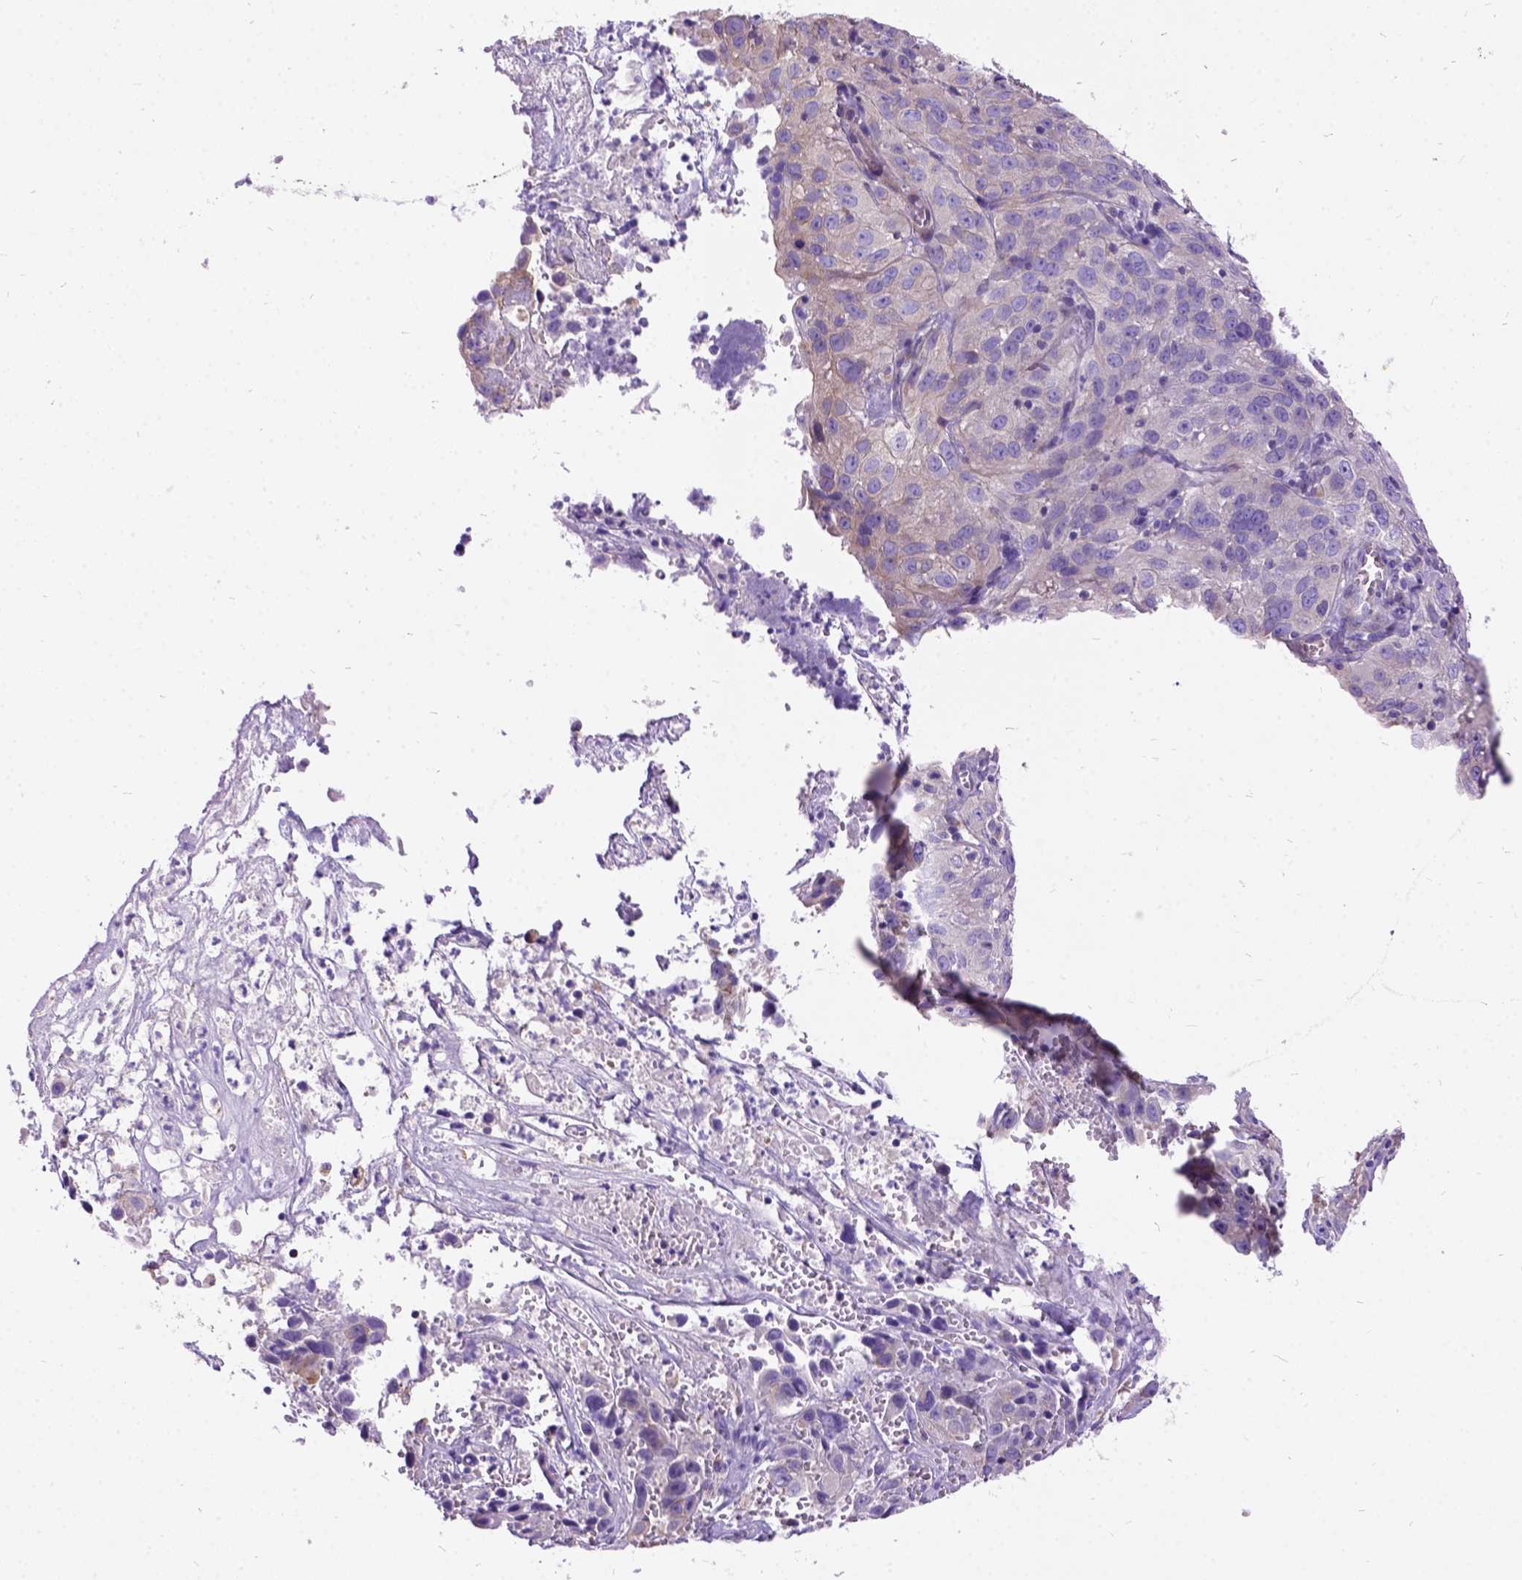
{"staining": {"intensity": "negative", "quantity": "none", "location": "none"}, "tissue": "cervical cancer", "cell_type": "Tumor cells", "image_type": "cancer", "snomed": [{"axis": "morphology", "description": "Squamous cell carcinoma, NOS"}, {"axis": "topography", "description": "Cervix"}], "caption": "This is an immunohistochemistry (IHC) micrograph of squamous cell carcinoma (cervical). There is no expression in tumor cells.", "gene": "CFAP54", "patient": {"sex": "female", "age": 32}}